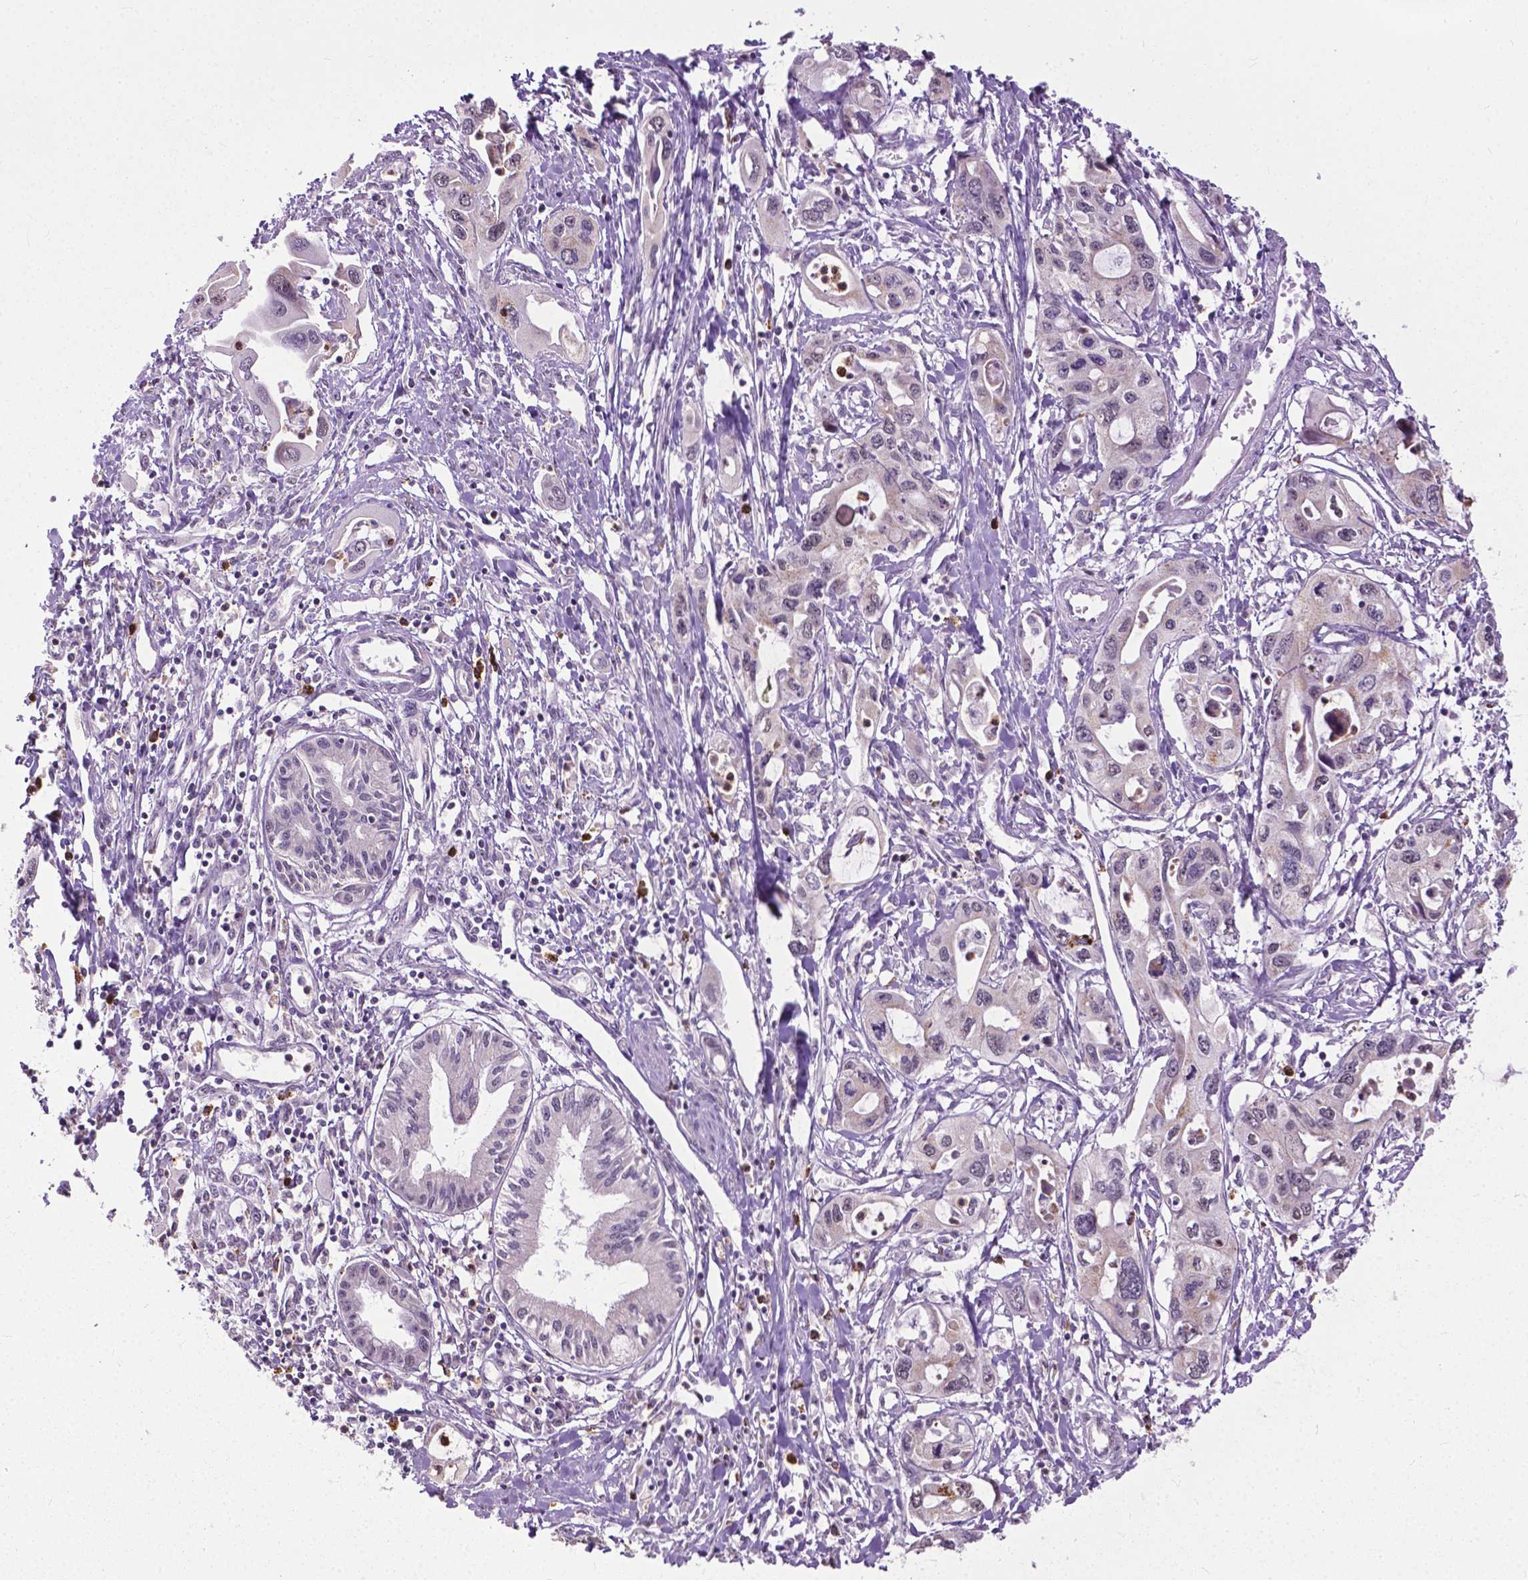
{"staining": {"intensity": "weak", "quantity": "<25%", "location": "cytoplasmic/membranous"}, "tissue": "pancreatic cancer", "cell_type": "Tumor cells", "image_type": "cancer", "snomed": [{"axis": "morphology", "description": "Adenocarcinoma, NOS"}, {"axis": "topography", "description": "Pancreas"}], "caption": "Pancreatic cancer was stained to show a protein in brown. There is no significant expression in tumor cells. Brightfield microscopy of immunohistochemistry stained with DAB (3,3'-diaminobenzidine) (brown) and hematoxylin (blue), captured at high magnification.", "gene": "TTC9B", "patient": {"sex": "male", "age": 60}}